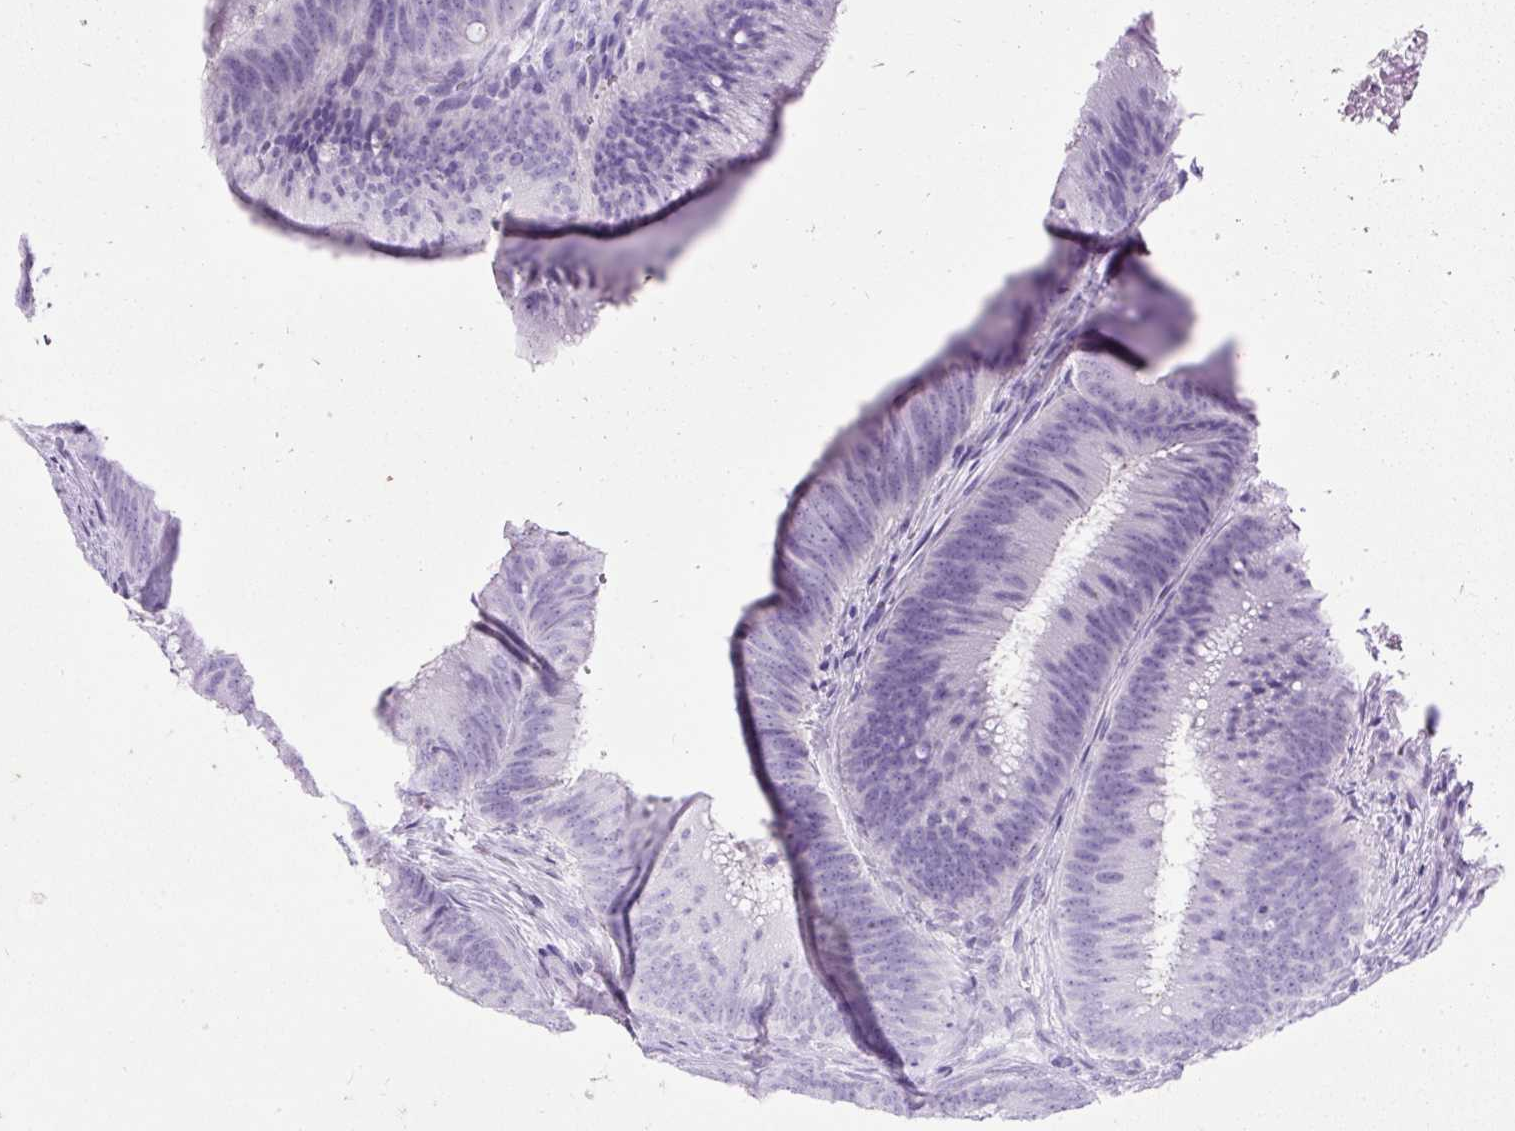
{"staining": {"intensity": "negative", "quantity": "none", "location": "none"}, "tissue": "colorectal cancer", "cell_type": "Tumor cells", "image_type": "cancer", "snomed": [{"axis": "morphology", "description": "Adenocarcinoma, NOS"}, {"axis": "topography", "description": "Colon"}], "caption": "IHC of colorectal cancer (adenocarcinoma) reveals no staining in tumor cells. (Stains: DAB (3,3'-diaminobenzidine) immunohistochemistry (IHC) with hematoxylin counter stain, Microscopy: brightfield microscopy at high magnification).", "gene": "HEY1", "patient": {"sex": "female", "age": 43}}